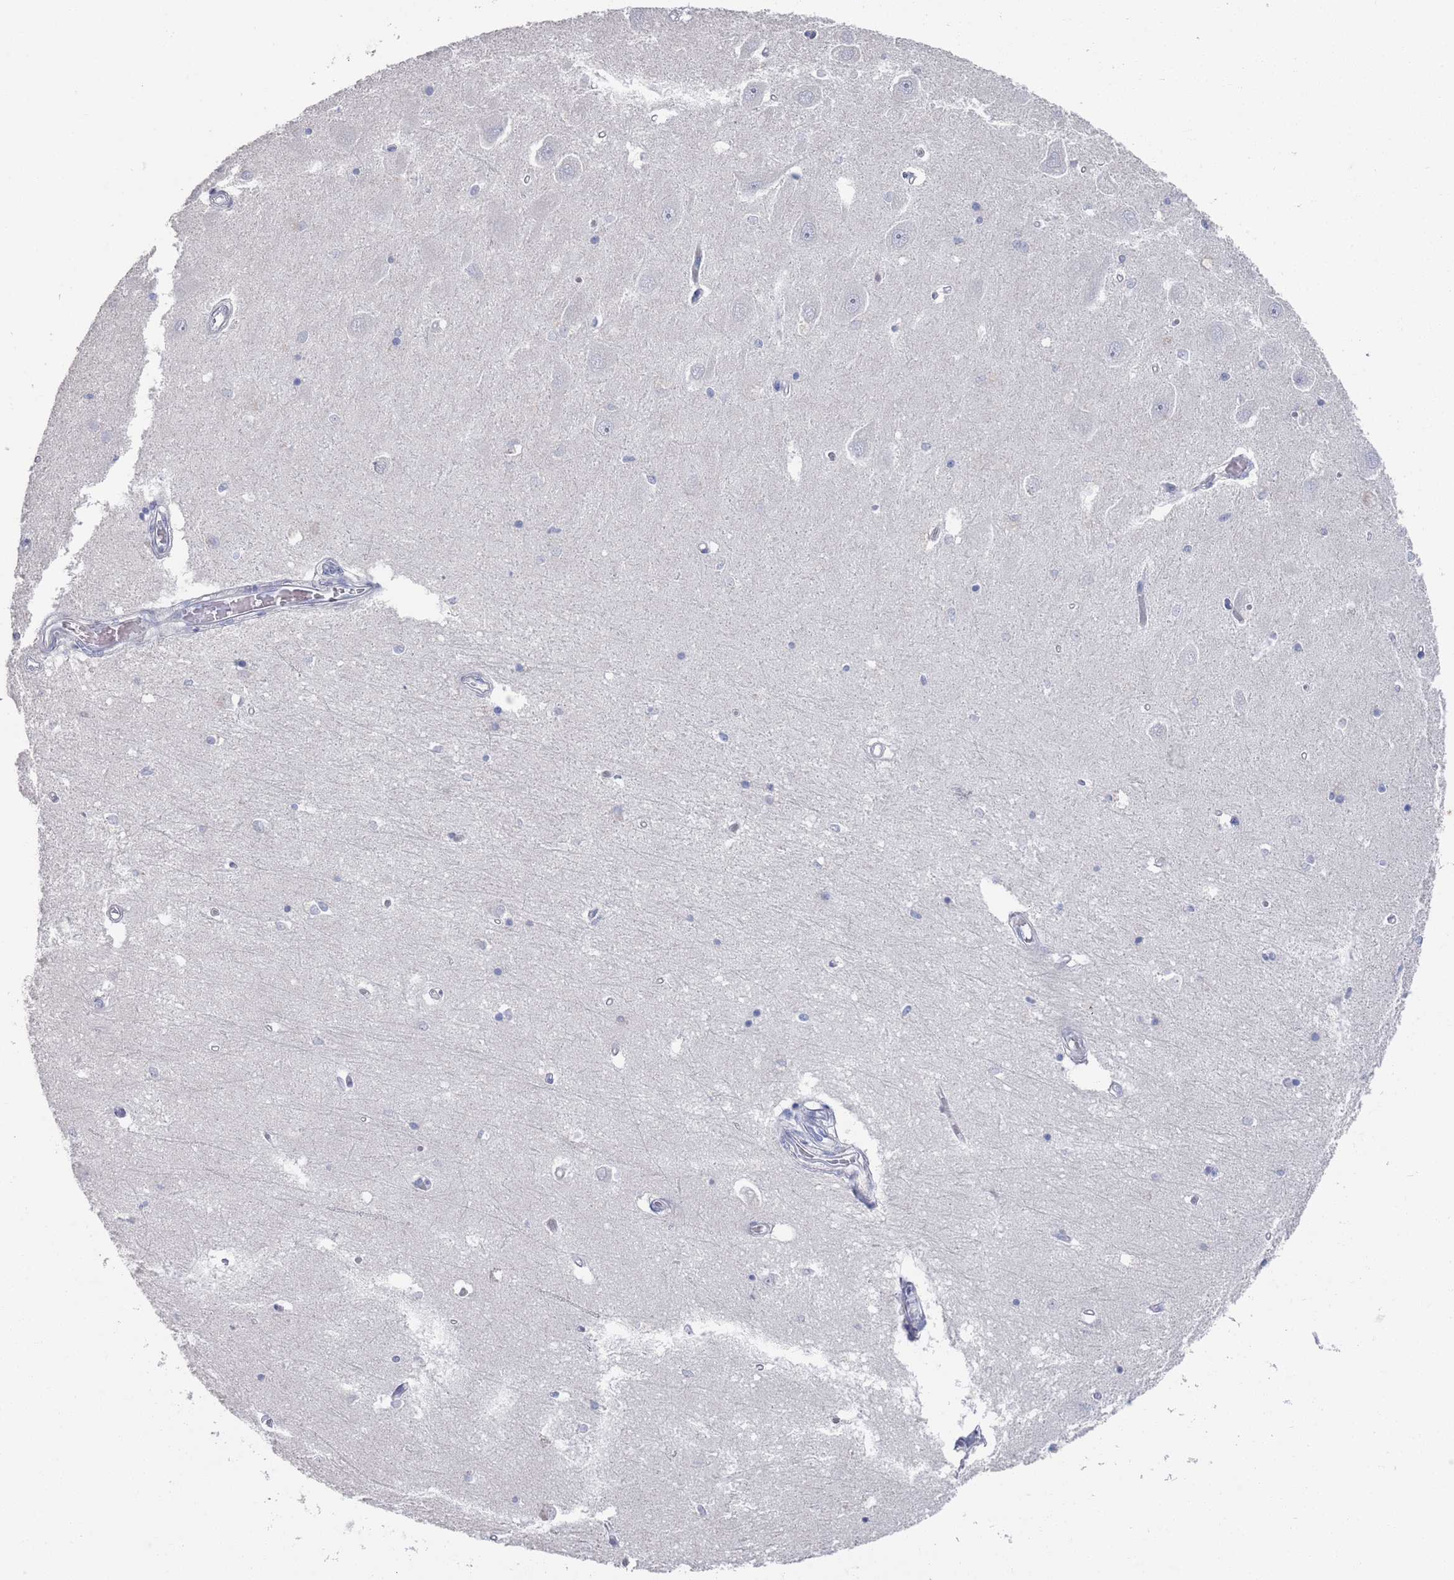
{"staining": {"intensity": "negative", "quantity": "none", "location": "none"}, "tissue": "hippocampus", "cell_type": "Glial cells", "image_type": "normal", "snomed": [{"axis": "morphology", "description": "Normal tissue, NOS"}, {"axis": "topography", "description": "Hippocampus"}], "caption": "Immunohistochemical staining of normal human hippocampus exhibits no significant positivity in glial cells.", "gene": "PROM2", "patient": {"sex": "male", "age": 45}}